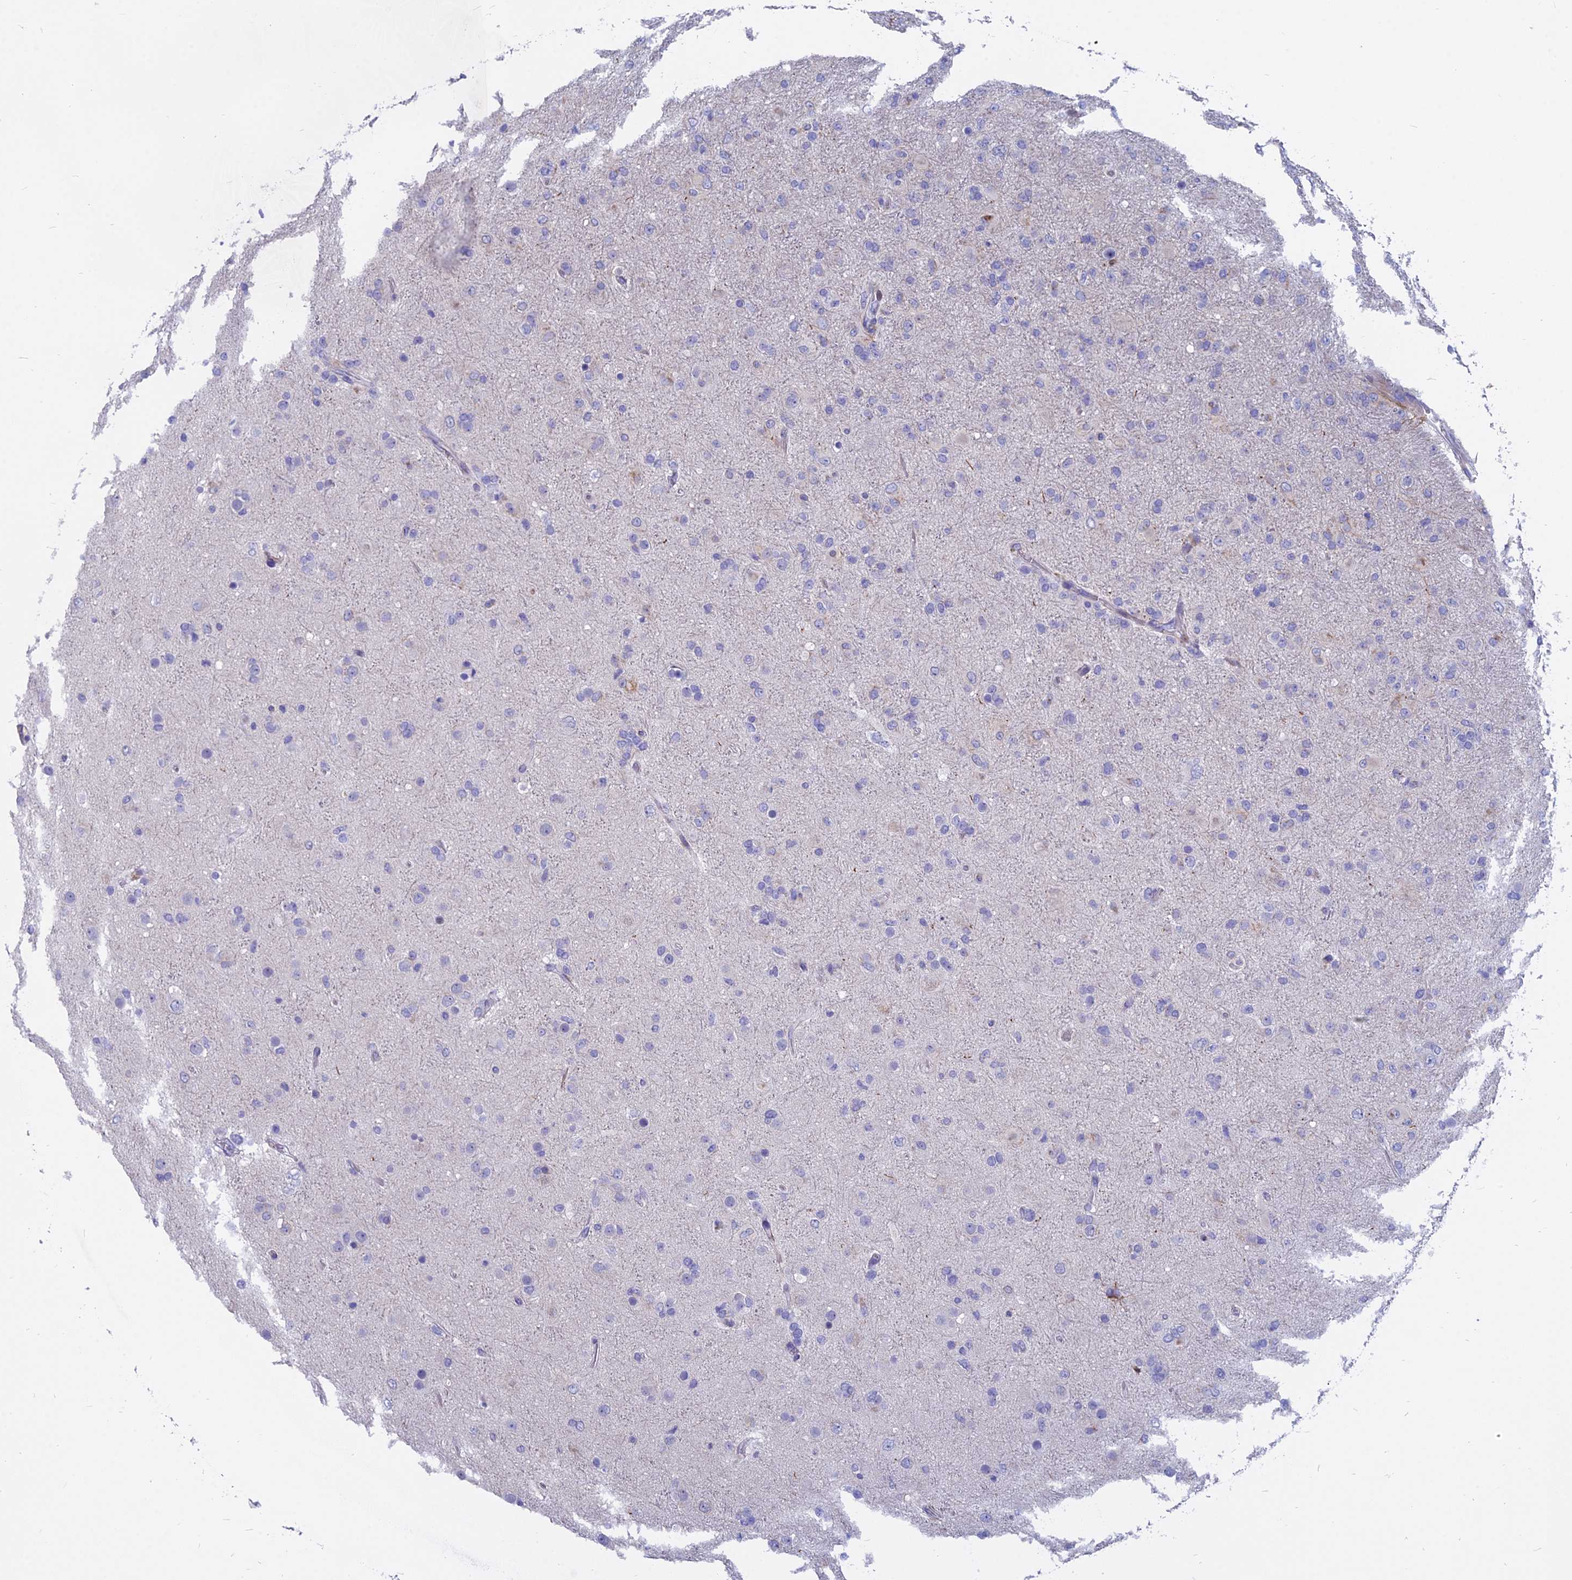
{"staining": {"intensity": "negative", "quantity": "none", "location": "none"}, "tissue": "glioma", "cell_type": "Tumor cells", "image_type": "cancer", "snomed": [{"axis": "morphology", "description": "Glioma, malignant, Low grade"}, {"axis": "topography", "description": "Brain"}], "caption": "IHC of malignant glioma (low-grade) shows no expression in tumor cells.", "gene": "MYBPC2", "patient": {"sex": "male", "age": 65}}